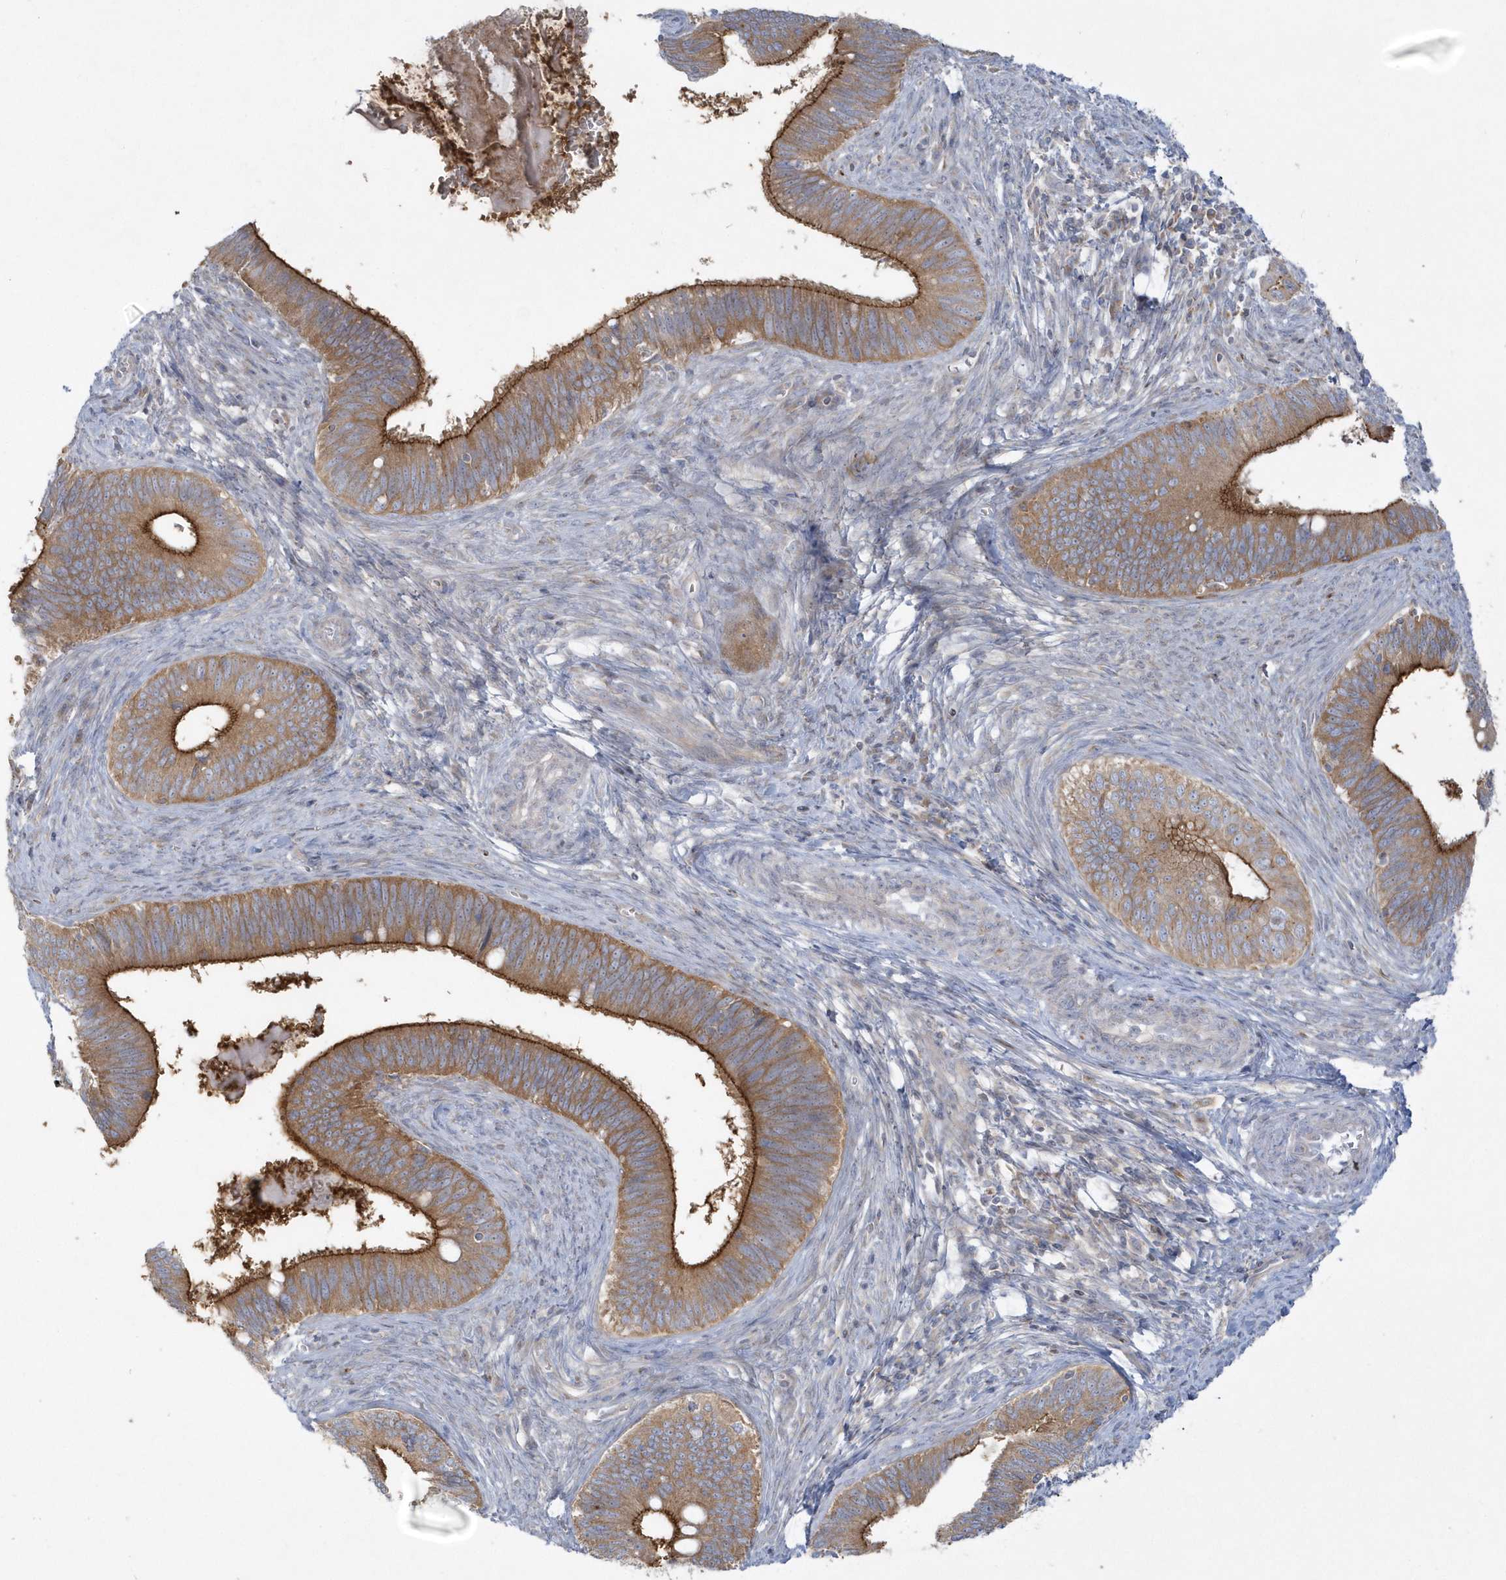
{"staining": {"intensity": "strong", "quantity": ">75%", "location": "cytoplasmic/membranous"}, "tissue": "cervical cancer", "cell_type": "Tumor cells", "image_type": "cancer", "snomed": [{"axis": "morphology", "description": "Adenocarcinoma, NOS"}, {"axis": "topography", "description": "Cervix"}], "caption": "Human cervical cancer (adenocarcinoma) stained for a protein (brown) displays strong cytoplasmic/membranous positive positivity in approximately >75% of tumor cells.", "gene": "DNAJC18", "patient": {"sex": "female", "age": 42}}